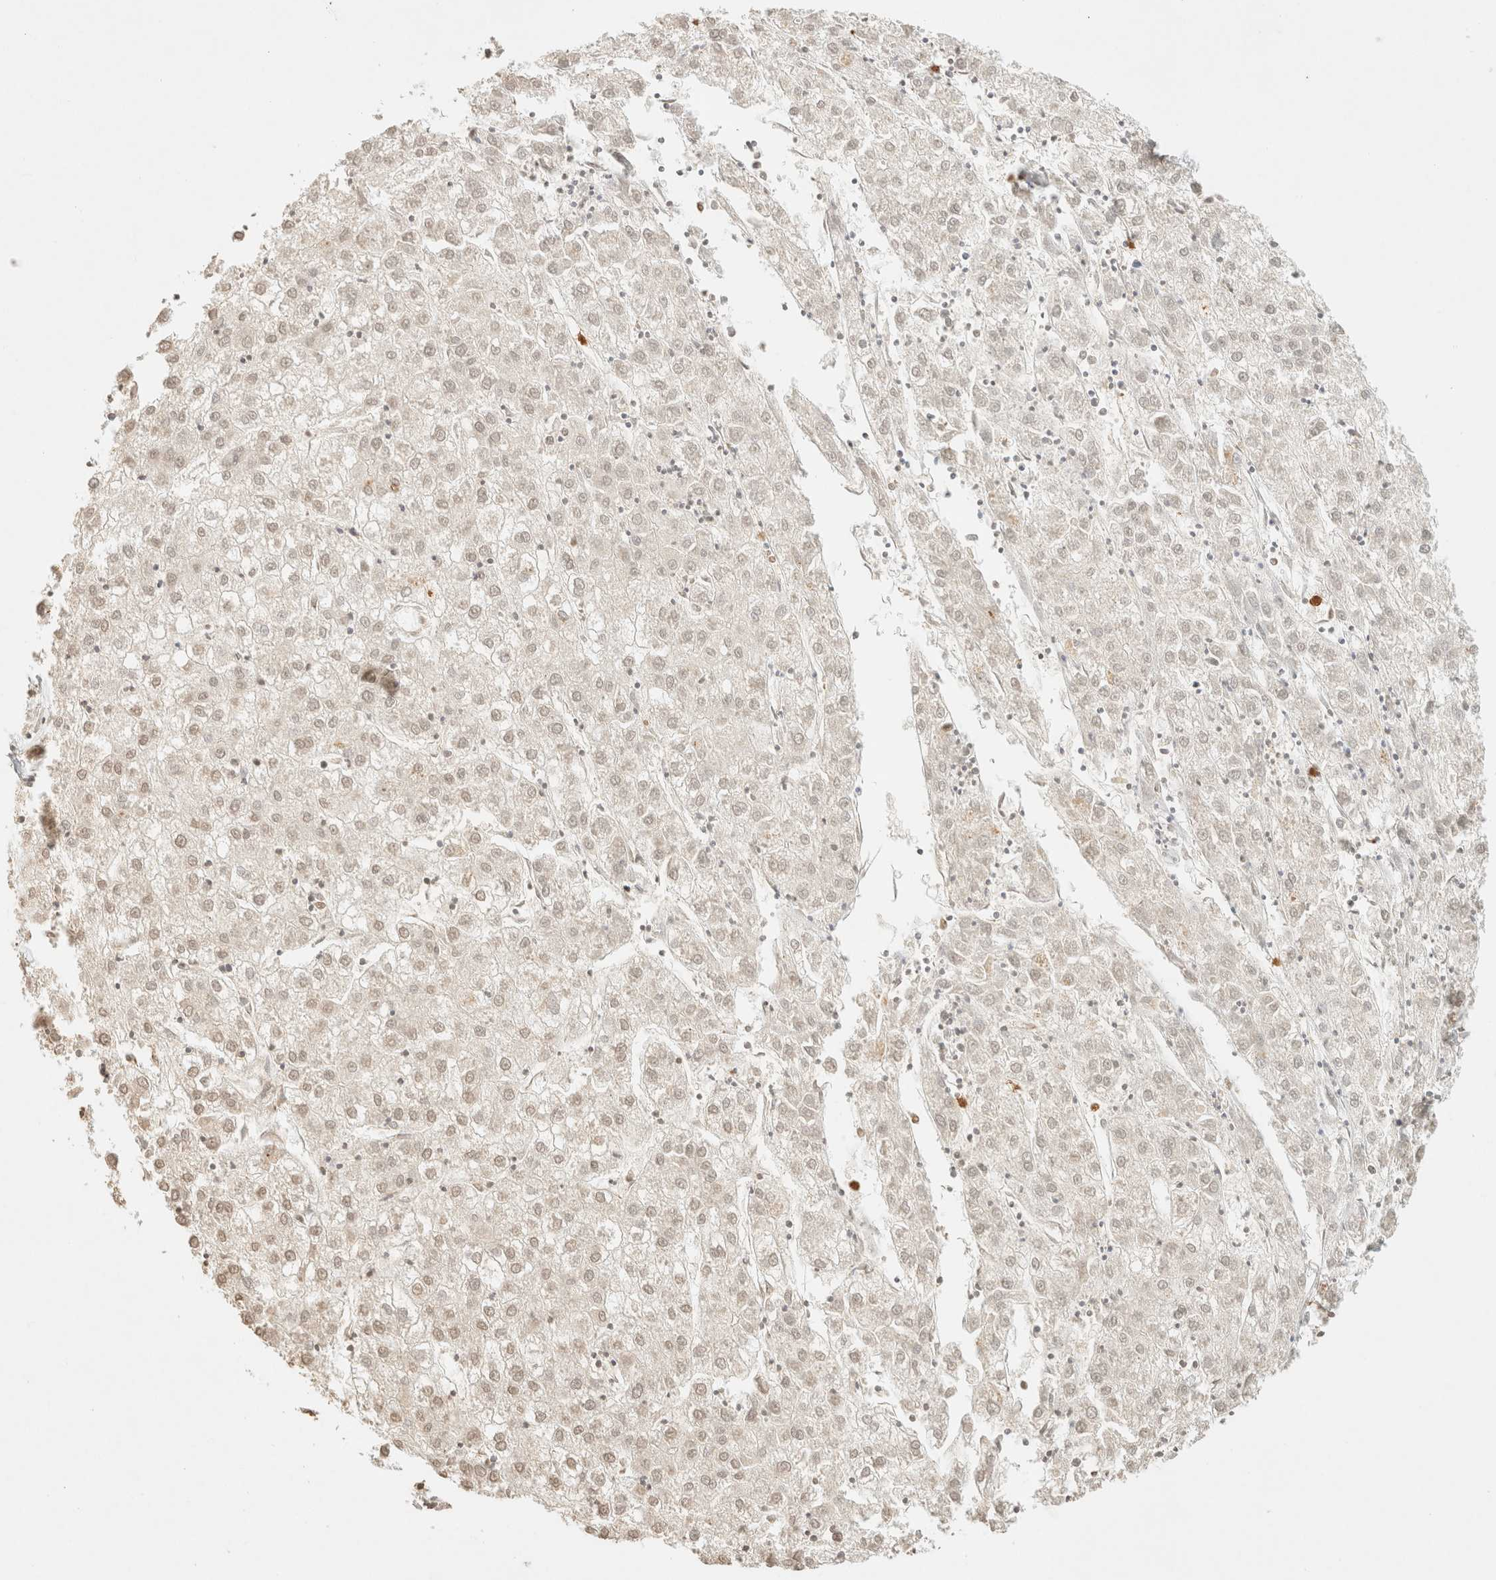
{"staining": {"intensity": "weak", "quantity": "<25%", "location": "nuclear"}, "tissue": "liver cancer", "cell_type": "Tumor cells", "image_type": "cancer", "snomed": [{"axis": "morphology", "description": "Carcinoma, Hepatocellular, NOS"}, {"axis": "topography", "description": "Liver"}], "caption": "Immunohistochemistry micrograph of neoplastic tissue: liver cancer stained with DAB exhibits no significant protein staining in tumor cells.", "gene": "S100A13", "patient": {"sex": "male", "age": 72}}